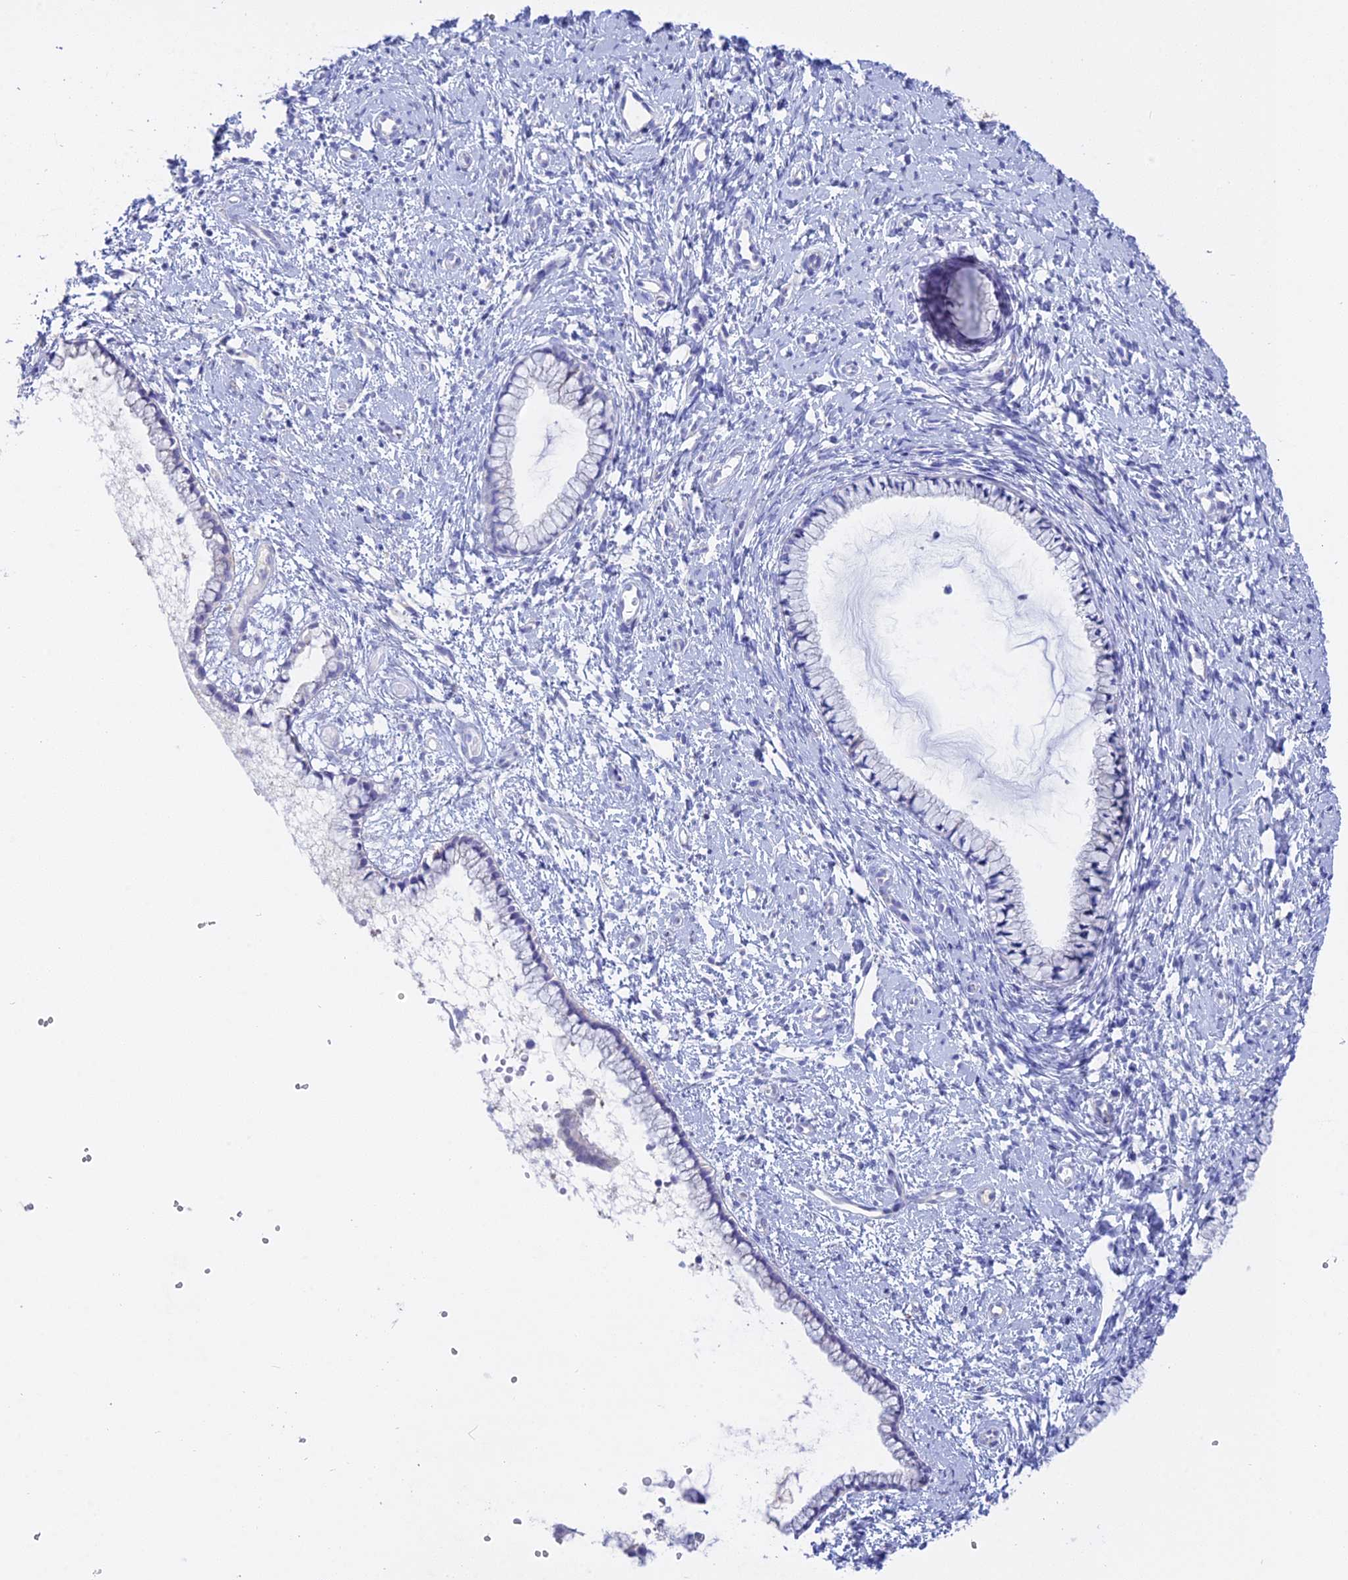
{"staining": {"intensity": "negative", "quantity": "none", "location": "none"}, "tissue": "cervix", "cell_type": "Glandular cells", "image_type": "normal", "snomed": [{"axis": "morphology", "description": "Normal tissue, NOS"}, {"axis": "topography", "description": "Cervix"}], "caption": "Immunohistochemistry (IHC) histopathology image of unremarkable cervix: cervix stained with DAB (3,3'-diaminobenzidine) reveals no significant protein positivity in glandular cells.", "gene": "ADGRA1", "patient": {"sex": "female", "age": 57}}